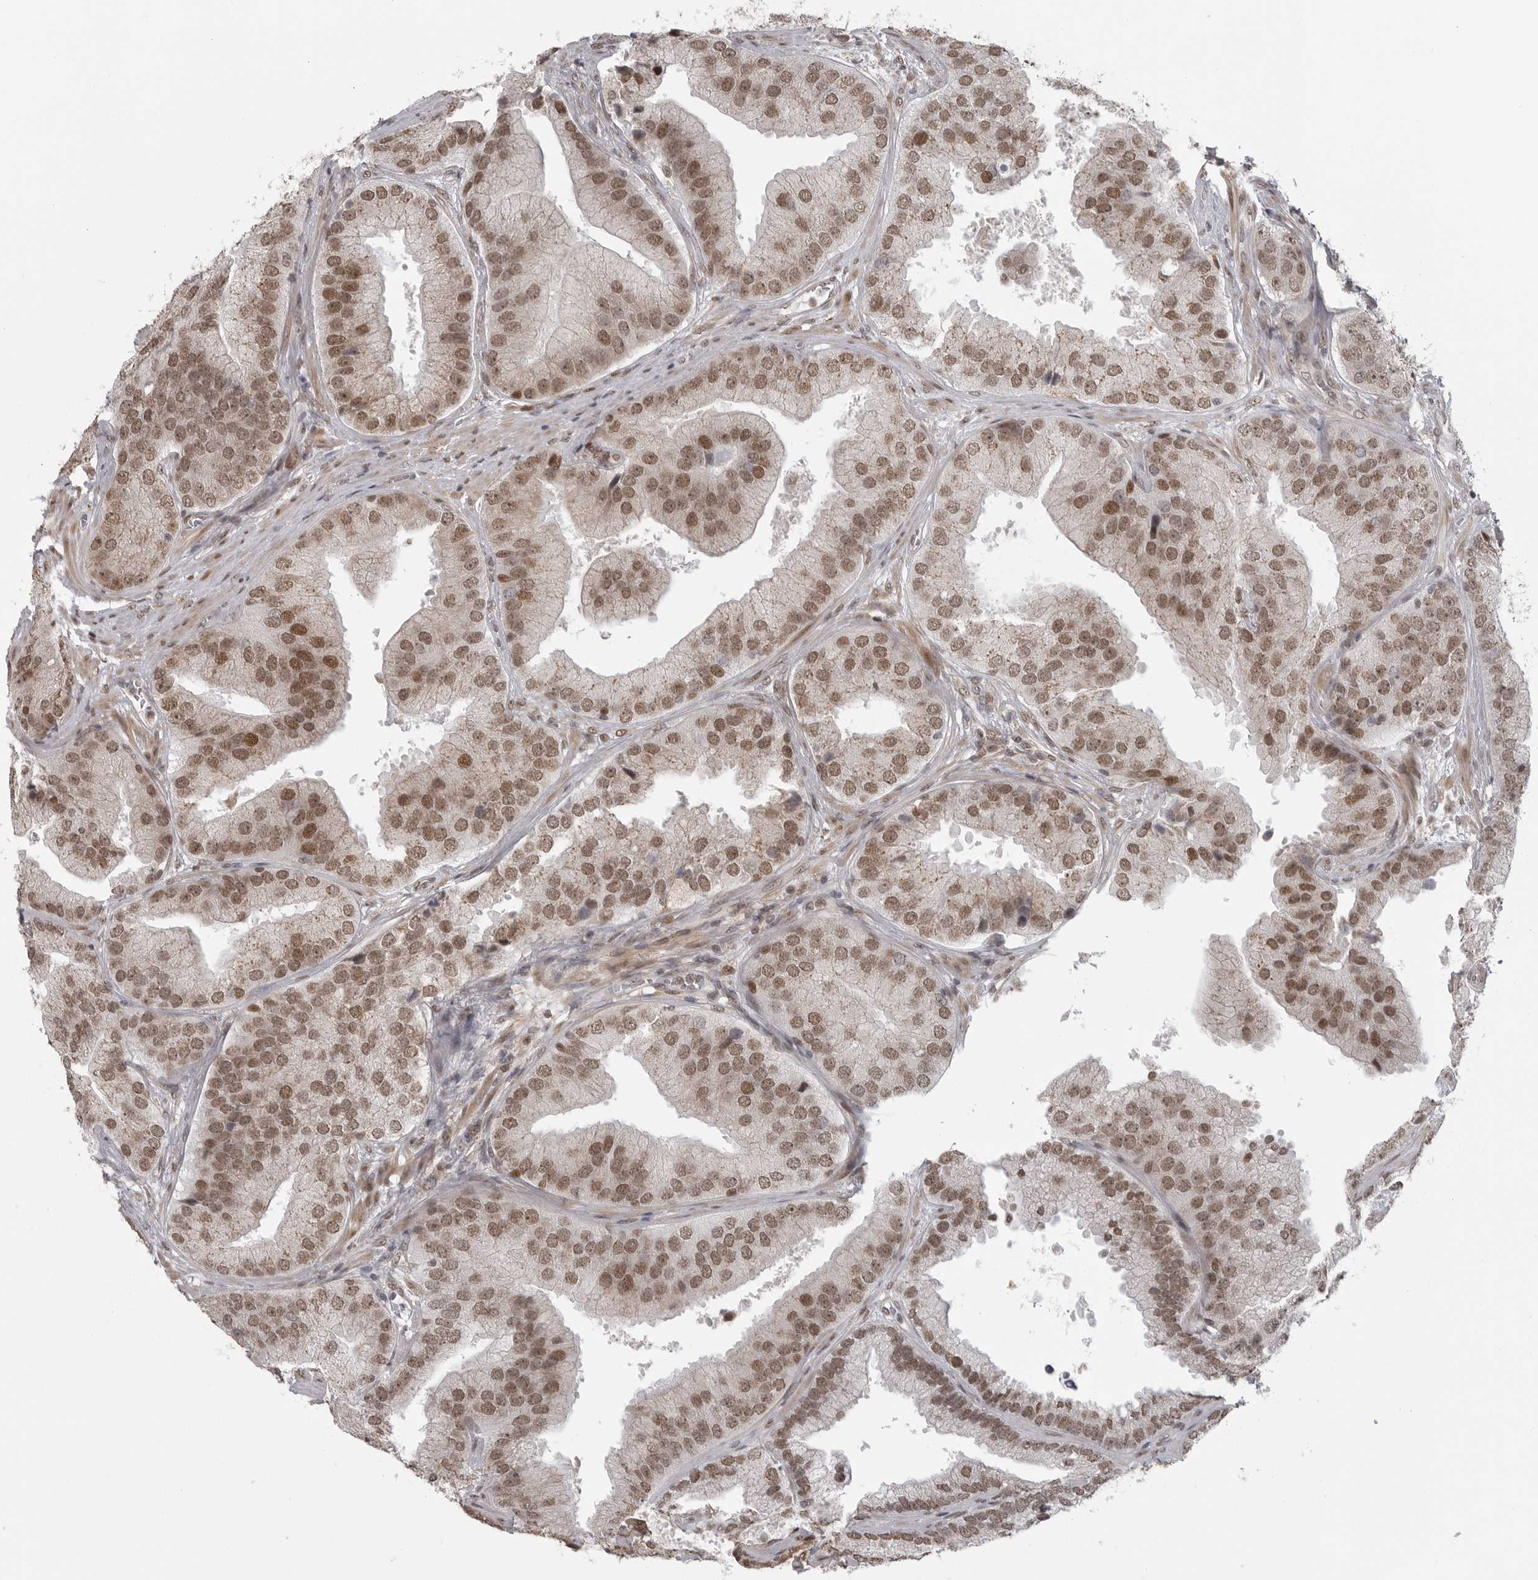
{"staining": {"intensity": "moderate", "quantity": ">75%", "location": "nuclear"}, "tissue": "prostate cancer", "cell_type": "Tumor cells", "image_type": "cancer", "snomed": [{"axis": "morphology", "description": "Adenocarcinoma, High grade"}, {"axis": "topography", "description": "Prostate"}], "caption": "Brown immunohistochemical staining in prostate adenocarcinoma (high-grade) demonstrates moderate nuclear positivity in about >75% of tumor cells.", "gene": "ISG20L2", "patient": {"sex": "male", "age": 70}}